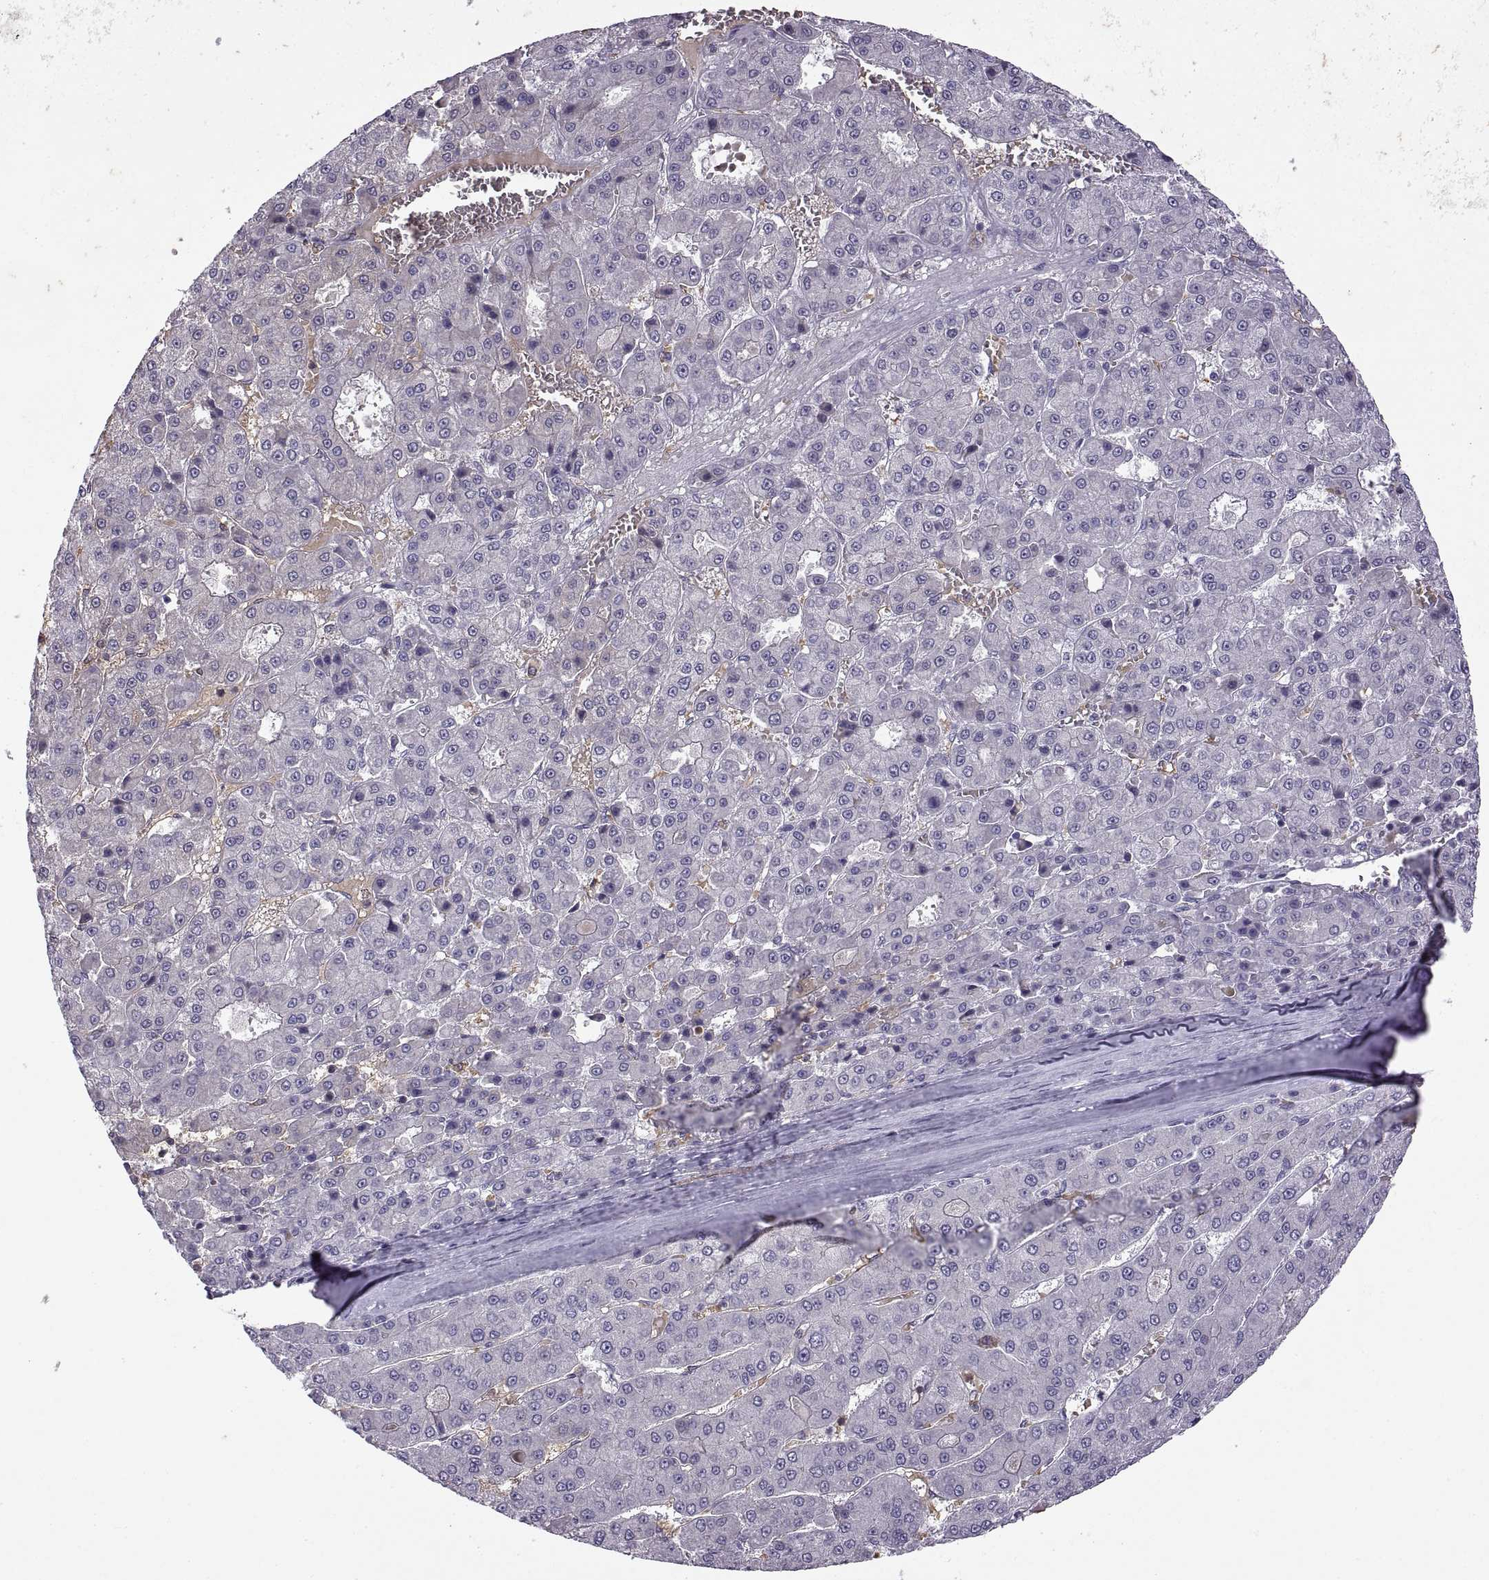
{"staining": {"intensity": "negative", "quantity": "none", "location": "none"}, "tissue": "liver cancer", "cell_type": "Tumor cells", "image_type": "cancer", "snomed": [{"axis": "morphology", "description": "Carcinoma, Hepatocellular, NOS"}, {"axis": "topography", "description": "Liver"}], "caption": "A photomicrograph of hepatocellular carcinoma (liver) stained for a protein displays no brown staining in tumor cells.", "gene": "MEIOC", "patient": {"sex": "male", "age": 70}}